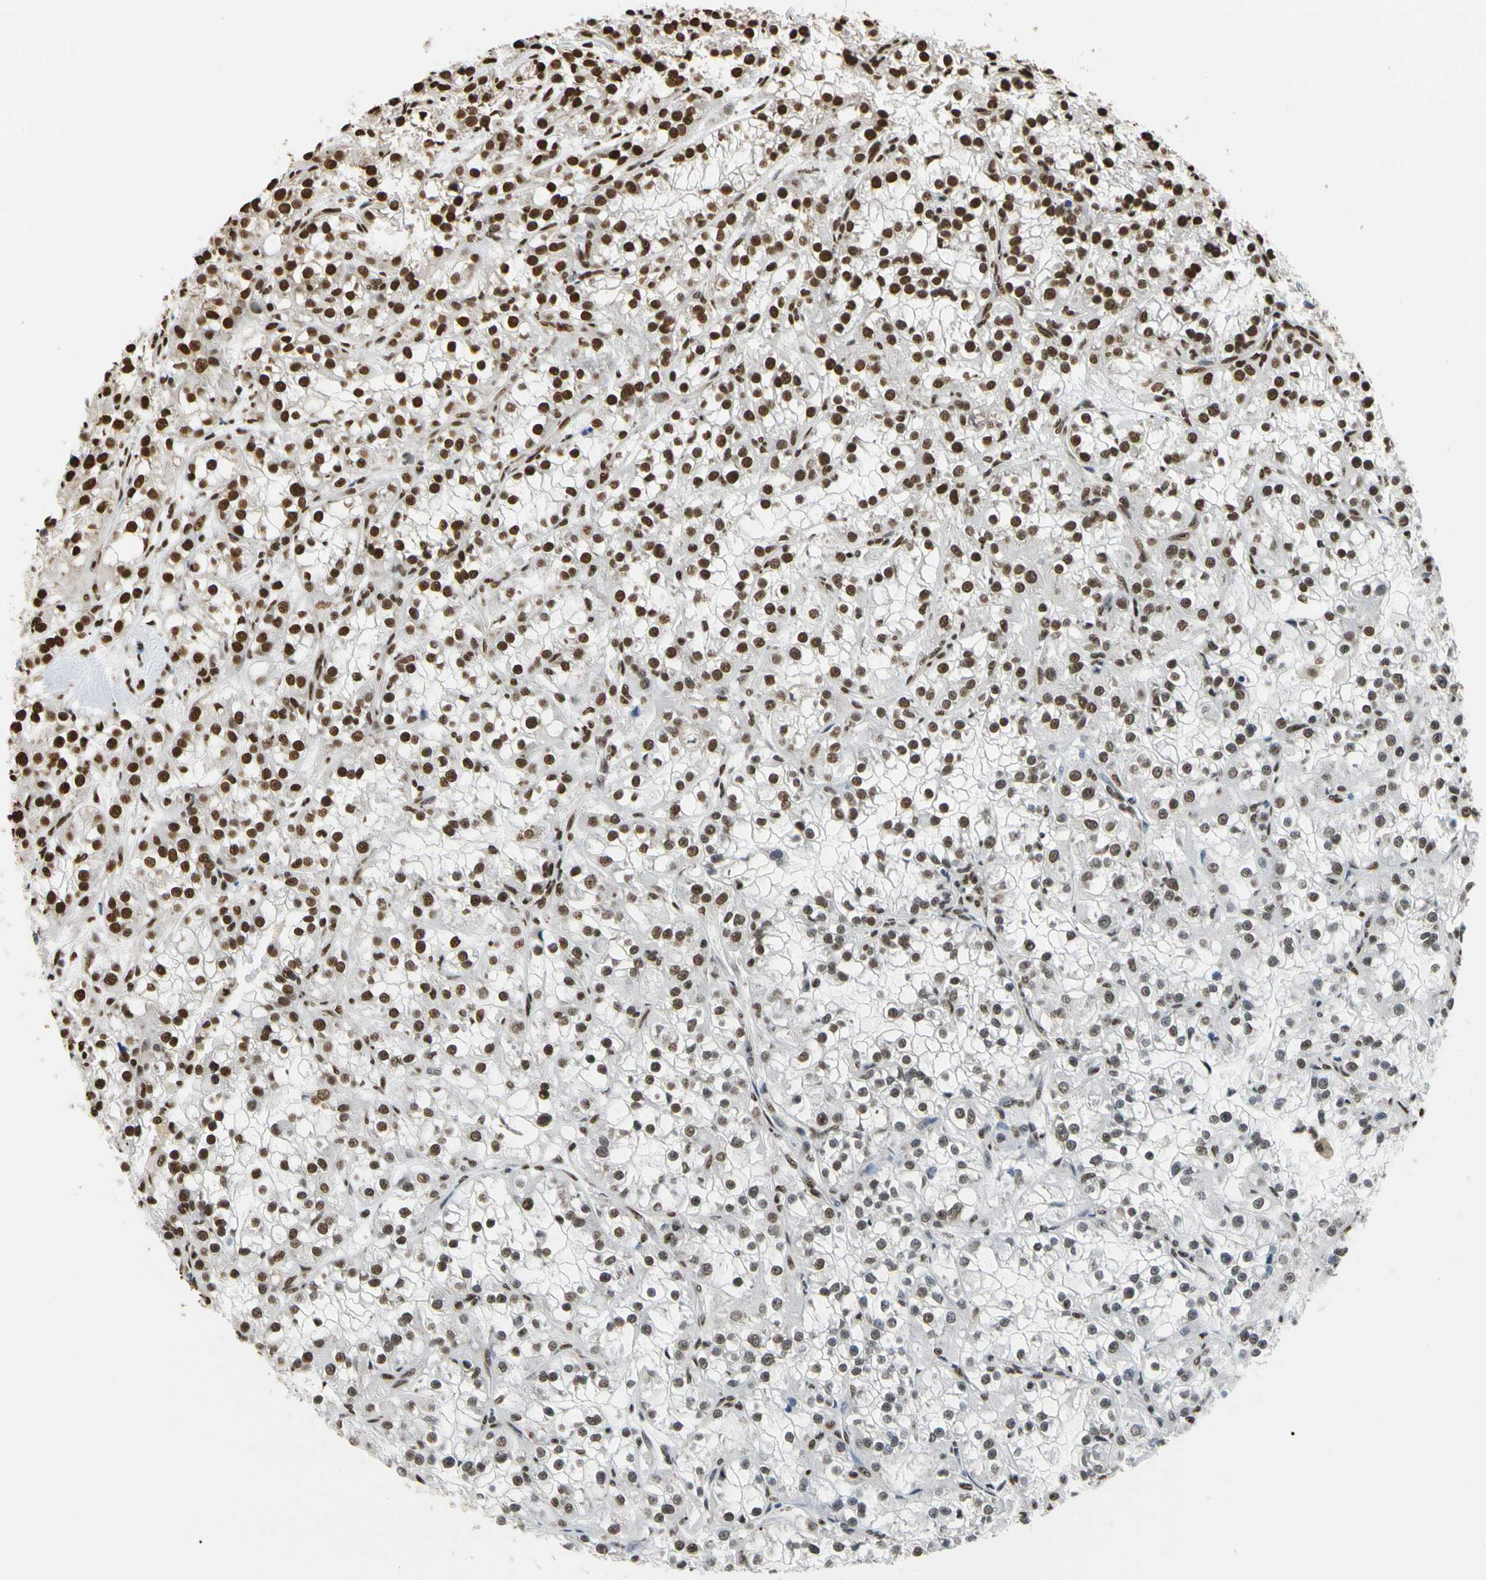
{"staining": {"intensity": "strong", "quantity": ">75%", "location": "nuclear"}, "tissue": "renal cancer", "cell_type": "Tumor cells", "image_type": "cancer", "snomed": [{"axis": "morphology", "description": "Adenocarcinoma, NOS"}, {"axis": "topography", "description": "Kidney"}], "caption": "IHC micrograph of human renal cancer (adenocarcinoma) stained for a protein (brown), which shows high levels of strong nuclear expression in approximately >75% of tumor cells.", "gene": "HNRNPK", "patient": {"sex": "female", "age": 52}}